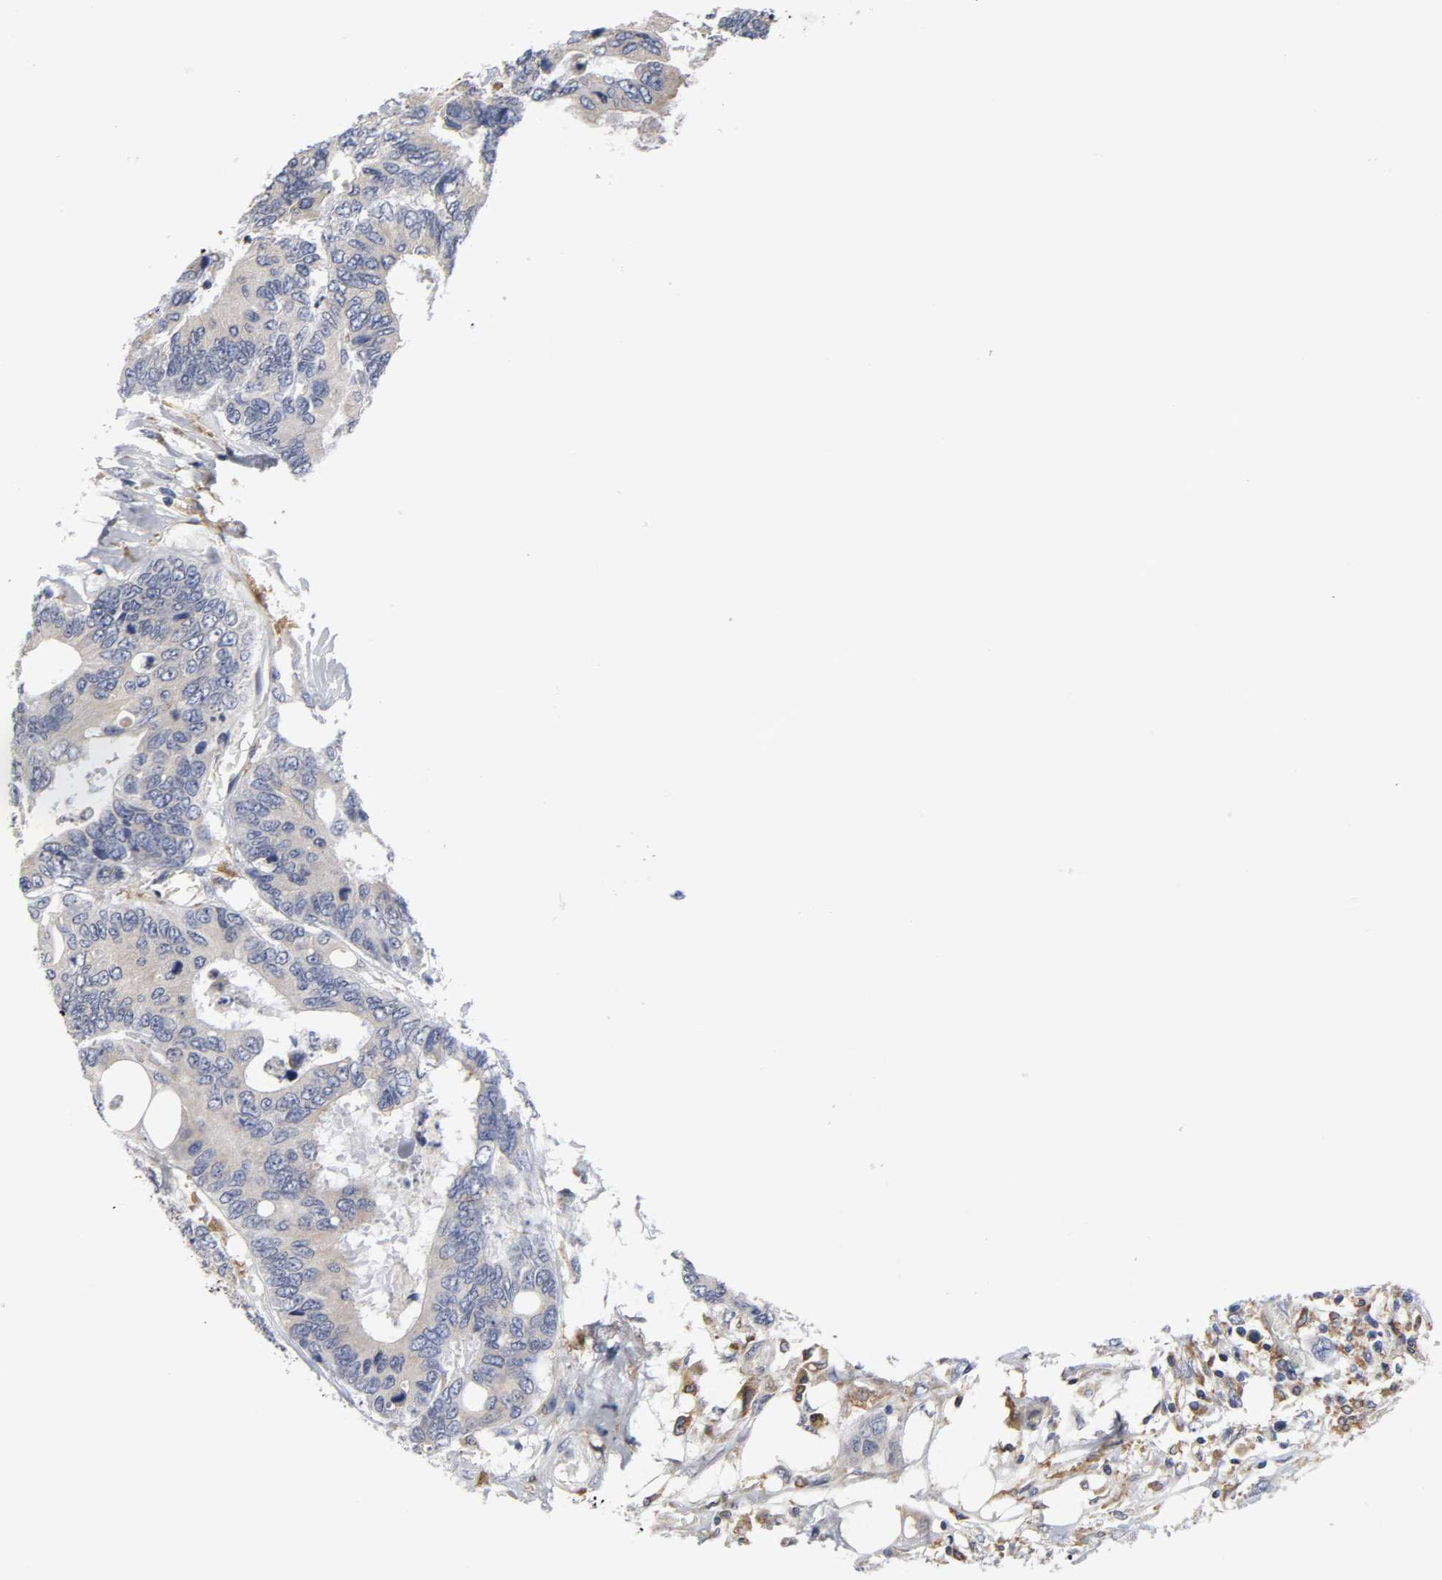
{"staining": {"intensity": "weak", "quantity": "25%-75%", "location": "cytoplasmic/membranous"}, "tissue": "colorectal cancer", "cell_type": "Tumor cells", "image_type": "cancer", "snomed": [{"axis": "morphology", "description": "Adenocarcinoma, NOS"}, {"axis": "topography", "description": "Rectum"}], "caption": "A brown stain labels weak cytoplasmic/membranous expression of a protein in human adenocarcinoma (colorectal) tumor cells.", "gene": "HCK", "patient": {"sex": "male", "age": 55}}